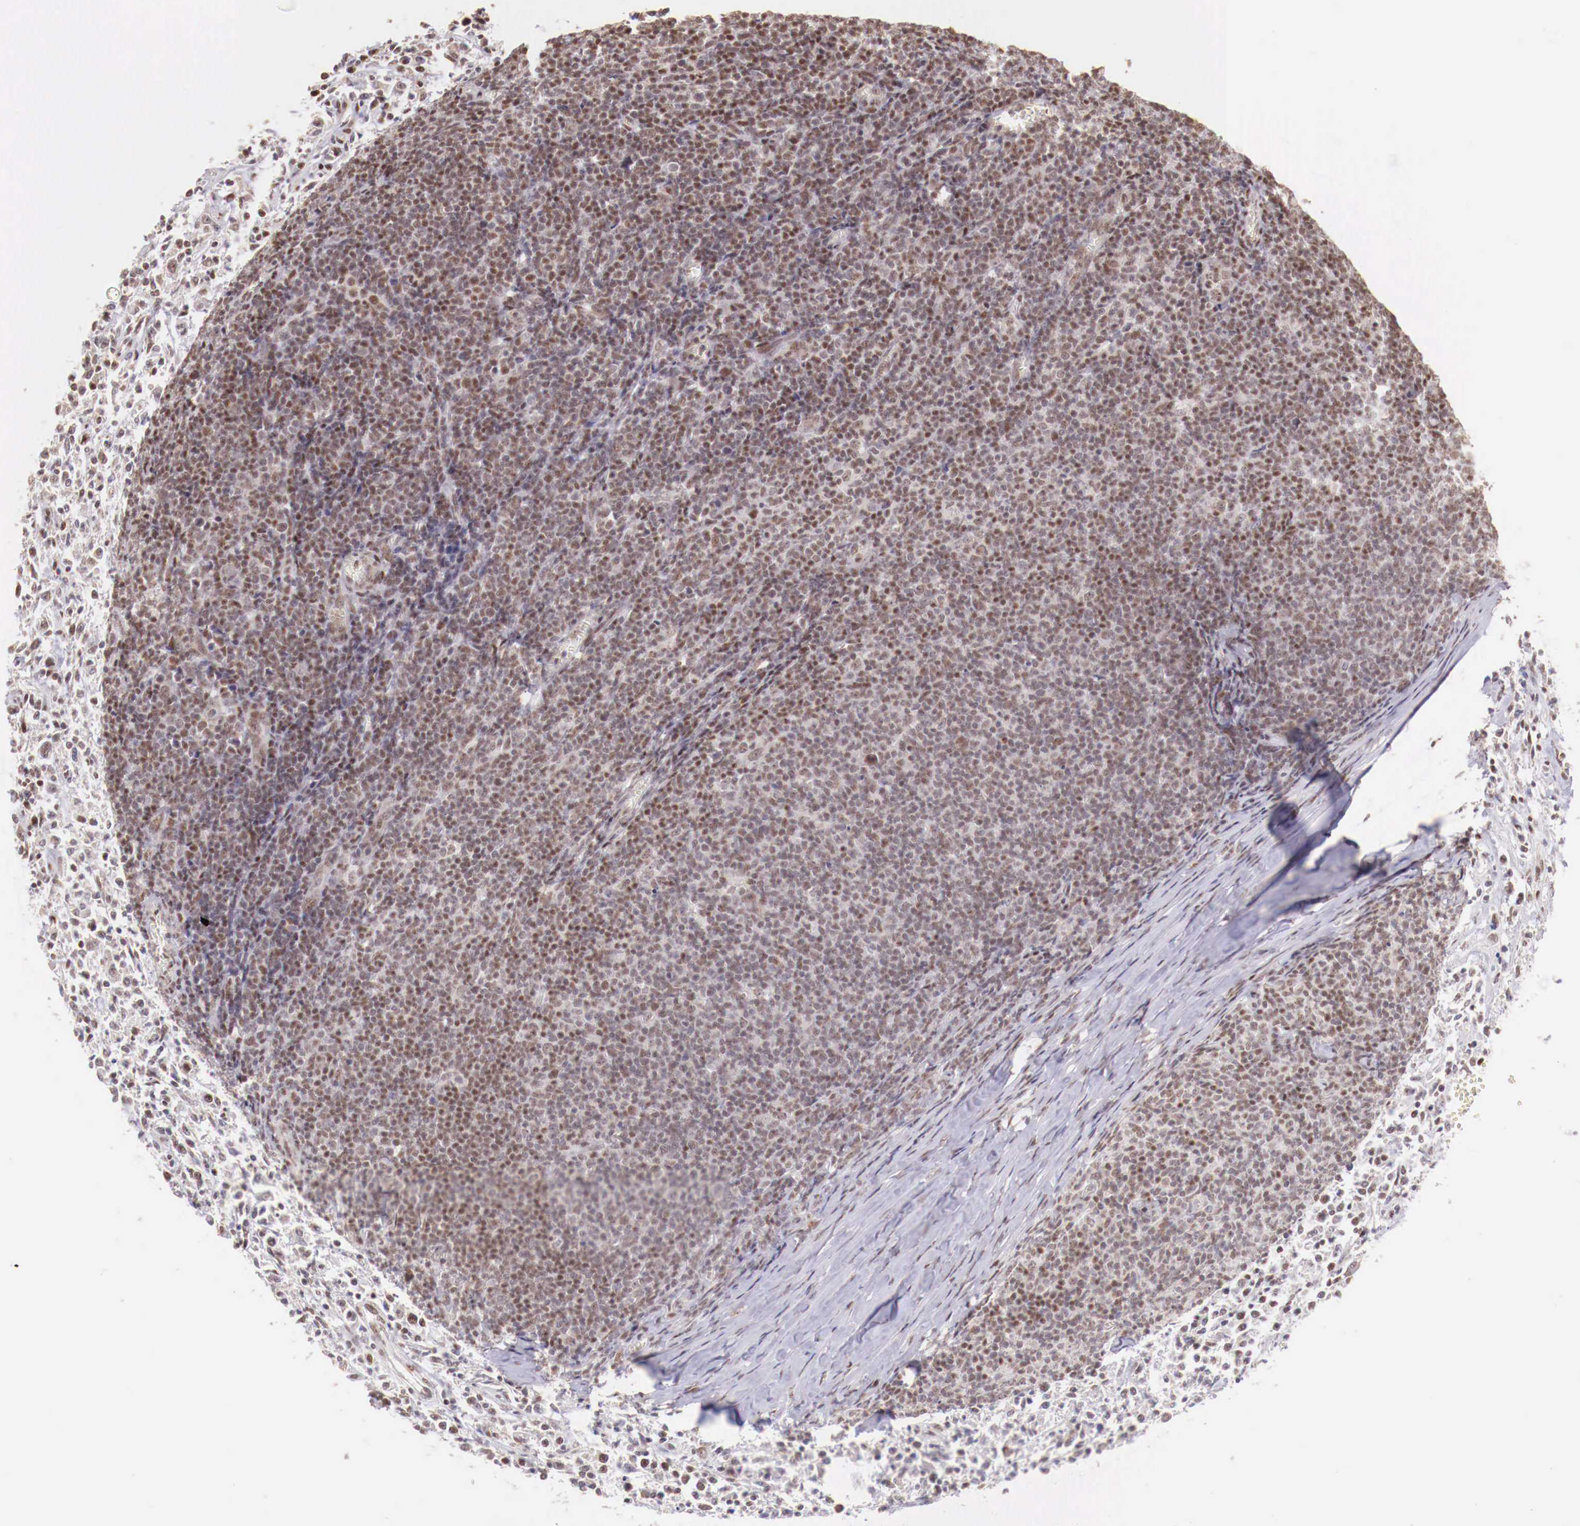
{"staining": {"intensity": "weak", "quantity": "25%-75%", "location": "nuclear"}, "tissue": "lymphoma", "cell_type": "Tumor cells", "image_type": "cancer", "snomed": [{"axis": "morphology", "description": "Malignant lymphoma, non-Hodgkin's type, Low grade"}, {"axis": "topography", "description": "Lymph node"}], "caption": "Weak nuclear protein staining is identified in about 25%-75% of tumor cells in low-grade malignant lymphoma, non-Hodgkin's type. (DAB IHC with brightfield microscopy, high magnification).", "gene": "SP1", "patient": {"sex": "male", "age": 74}}